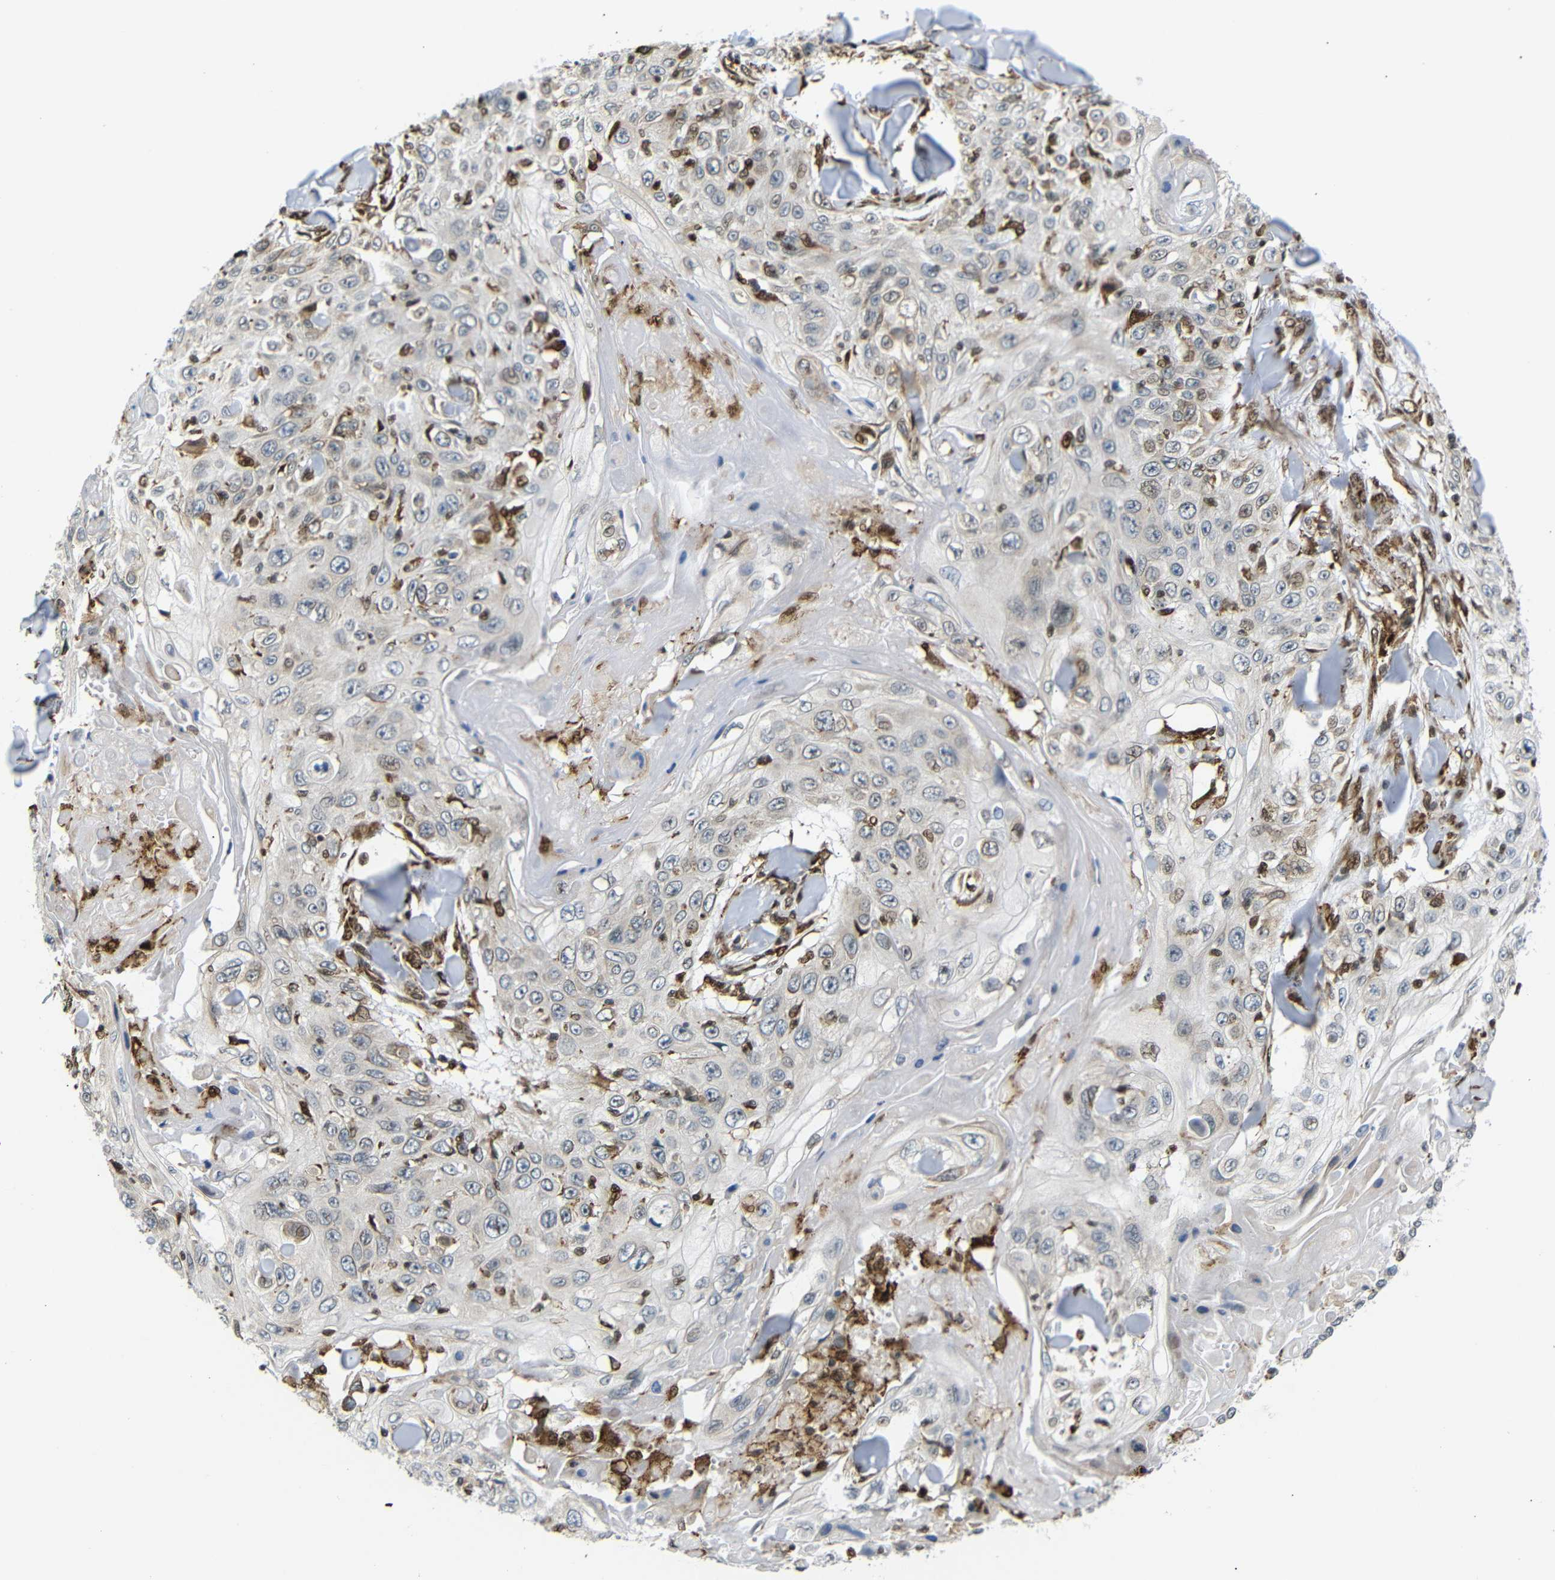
{"staining": {"intensity": "weak", "quantity": "<25%", "location": "cytoplasmic/membranous,nuclear"}, "tissue": "skin cancer", "cell_type": "Tumor cells", "image_type": "cancer", "snomed": [{"axis": "morphology", "description": "Squamous cell carcinoma, NOS"}, {"axis": "topography", "description": "Skin"}], "caption": "There is no significant positivity in tumor cells of skin squamous cell carcinoma. (DAB (3,3'-diaminobenzidine) immunohistochemistry (IHC), high magnification).", "gene": "SPCS2", "patient": {"sex": "male", "age": 86}}